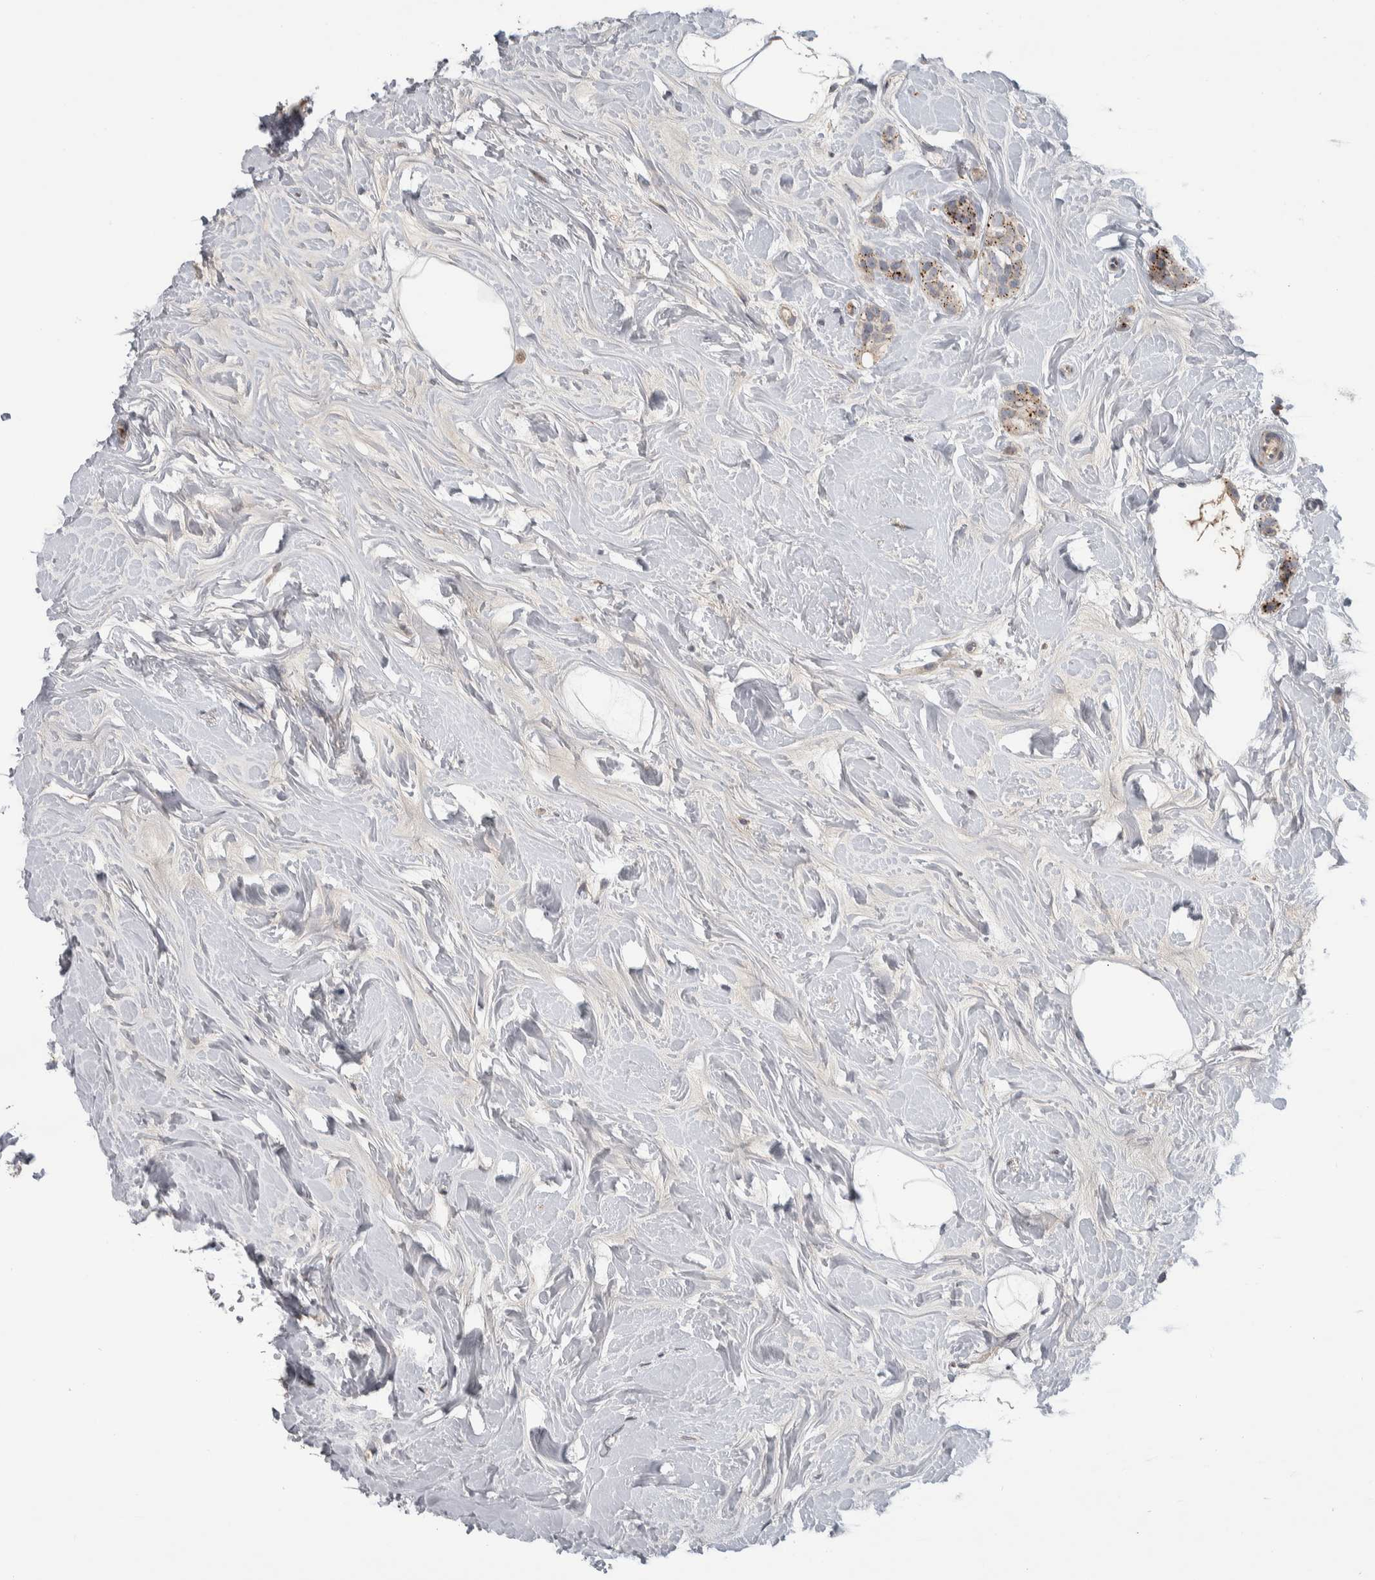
{"staining": {"intensity": "moderate", "quantity": ">75%", "location": "cytoplasmic/membranous"}, "tissue": "breast cancer", "cell_type": "Tumor cells", "image_type": "cancer", "snomed": [{"axis": "morphology", "description": "Lobular carcinoma, in situ"}, {"axis": "morphology", "description": "Lobular carcinoma"}, {"axis": "topography", "description": "Breast"}], "caption": "Lobular carcinoma (breast) stained with a protein marker shows moderate staining in tumor cells.", "gene": "FAM83G", "patient": {"sex": "female", "age": 41}}